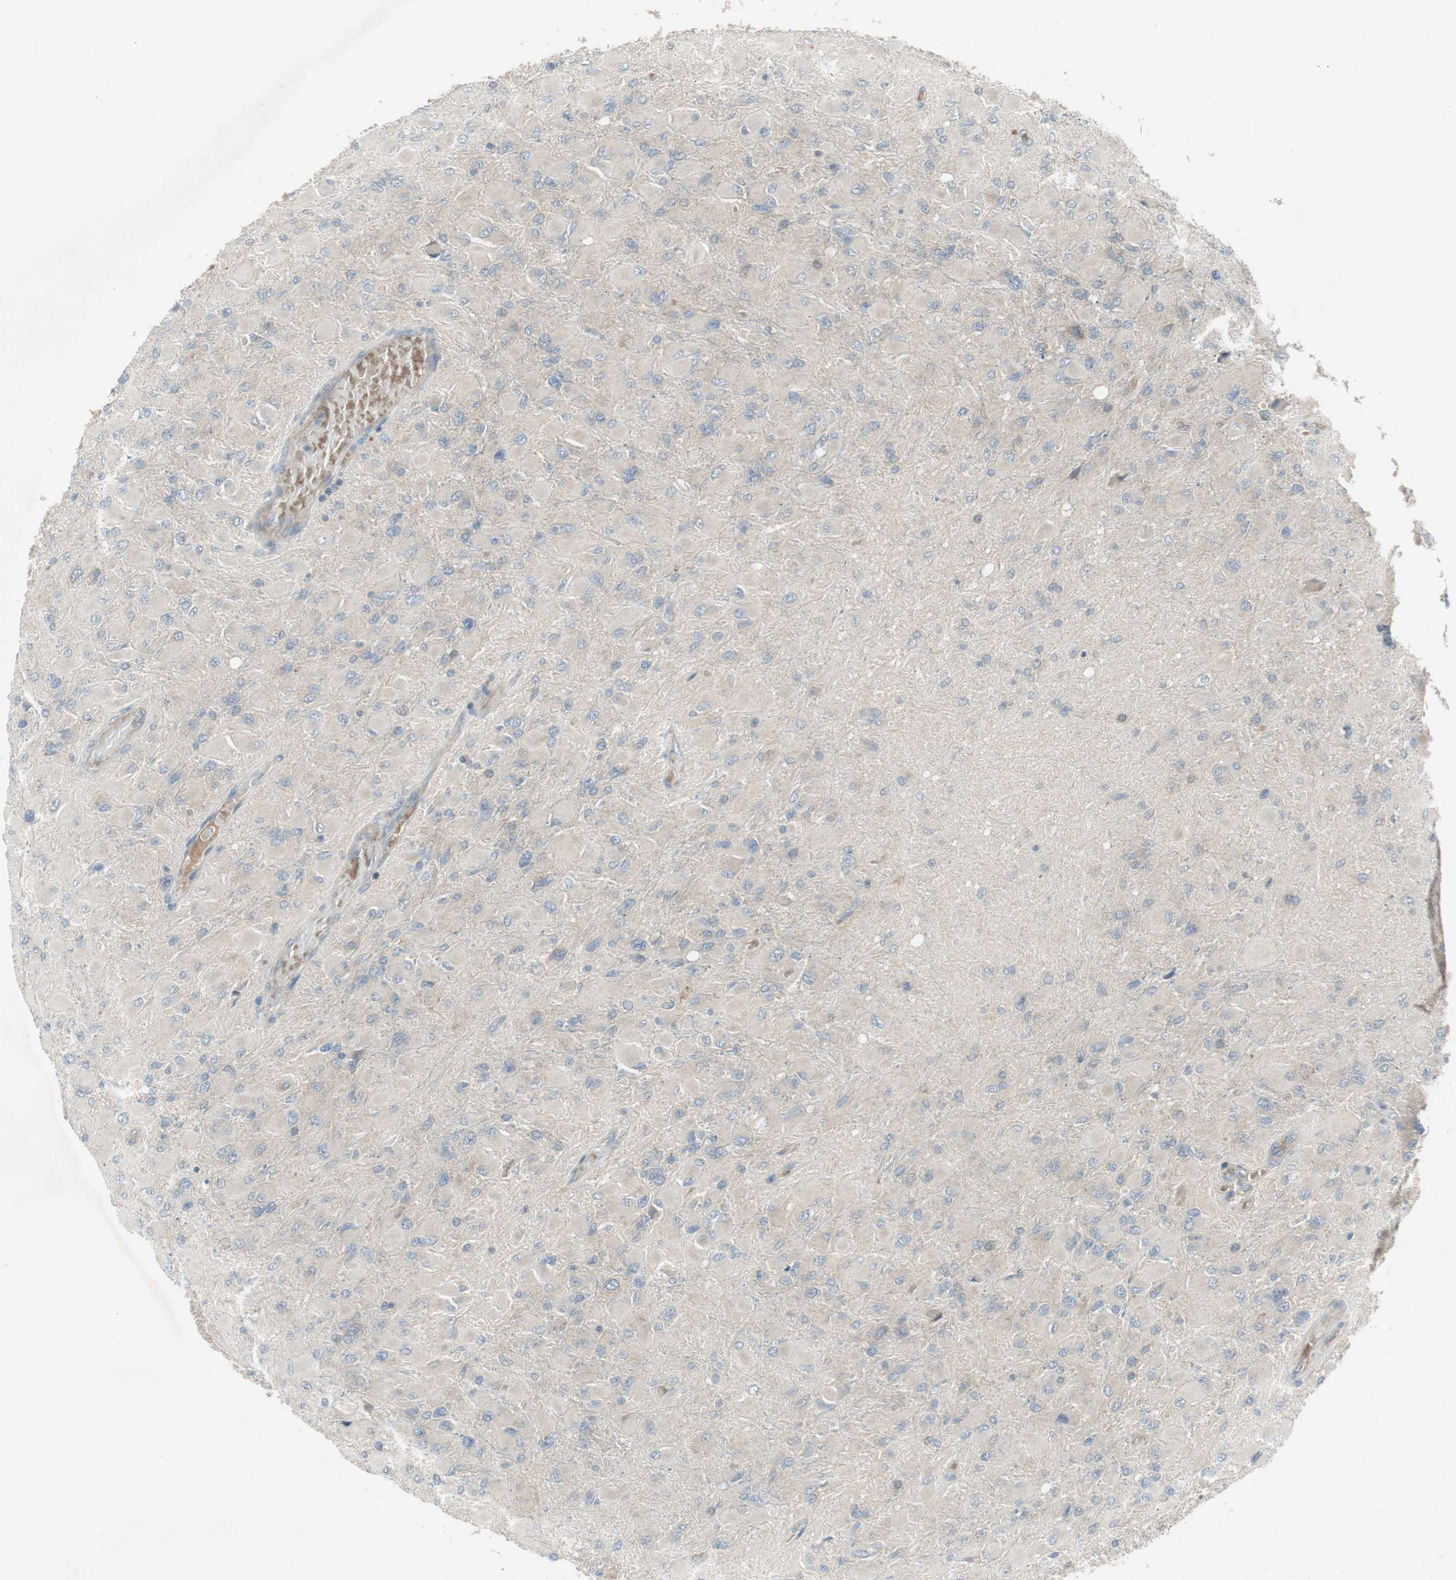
{"staining": {"intensity": "weak", "quantity": "<25%", "location": "cytoplasmic/membranous"}, "tissue": "glioma", "cell_type": "Tumor cells", "image_type": "cancer", "snomed": [{"axis": "morphology", "description": "Glioma, malignant, High grade"}, {"axis": "topography", "description": "Cerebral cortex"}], "caption": "This image is of malignant glioma (high-grade) stained with immunohistochemistry (IHC) to label a protein in brown with the nuclei are counter-stained blue. There is no positivity in tumor cells. (Stains: DAB immunohistochemistry (IHC) with hematoxylin counter stain, Microscopy: brightfield microscopy at high magnification).", "gene": "PANK2", "patient": {"sex": "female", "age": 36}}